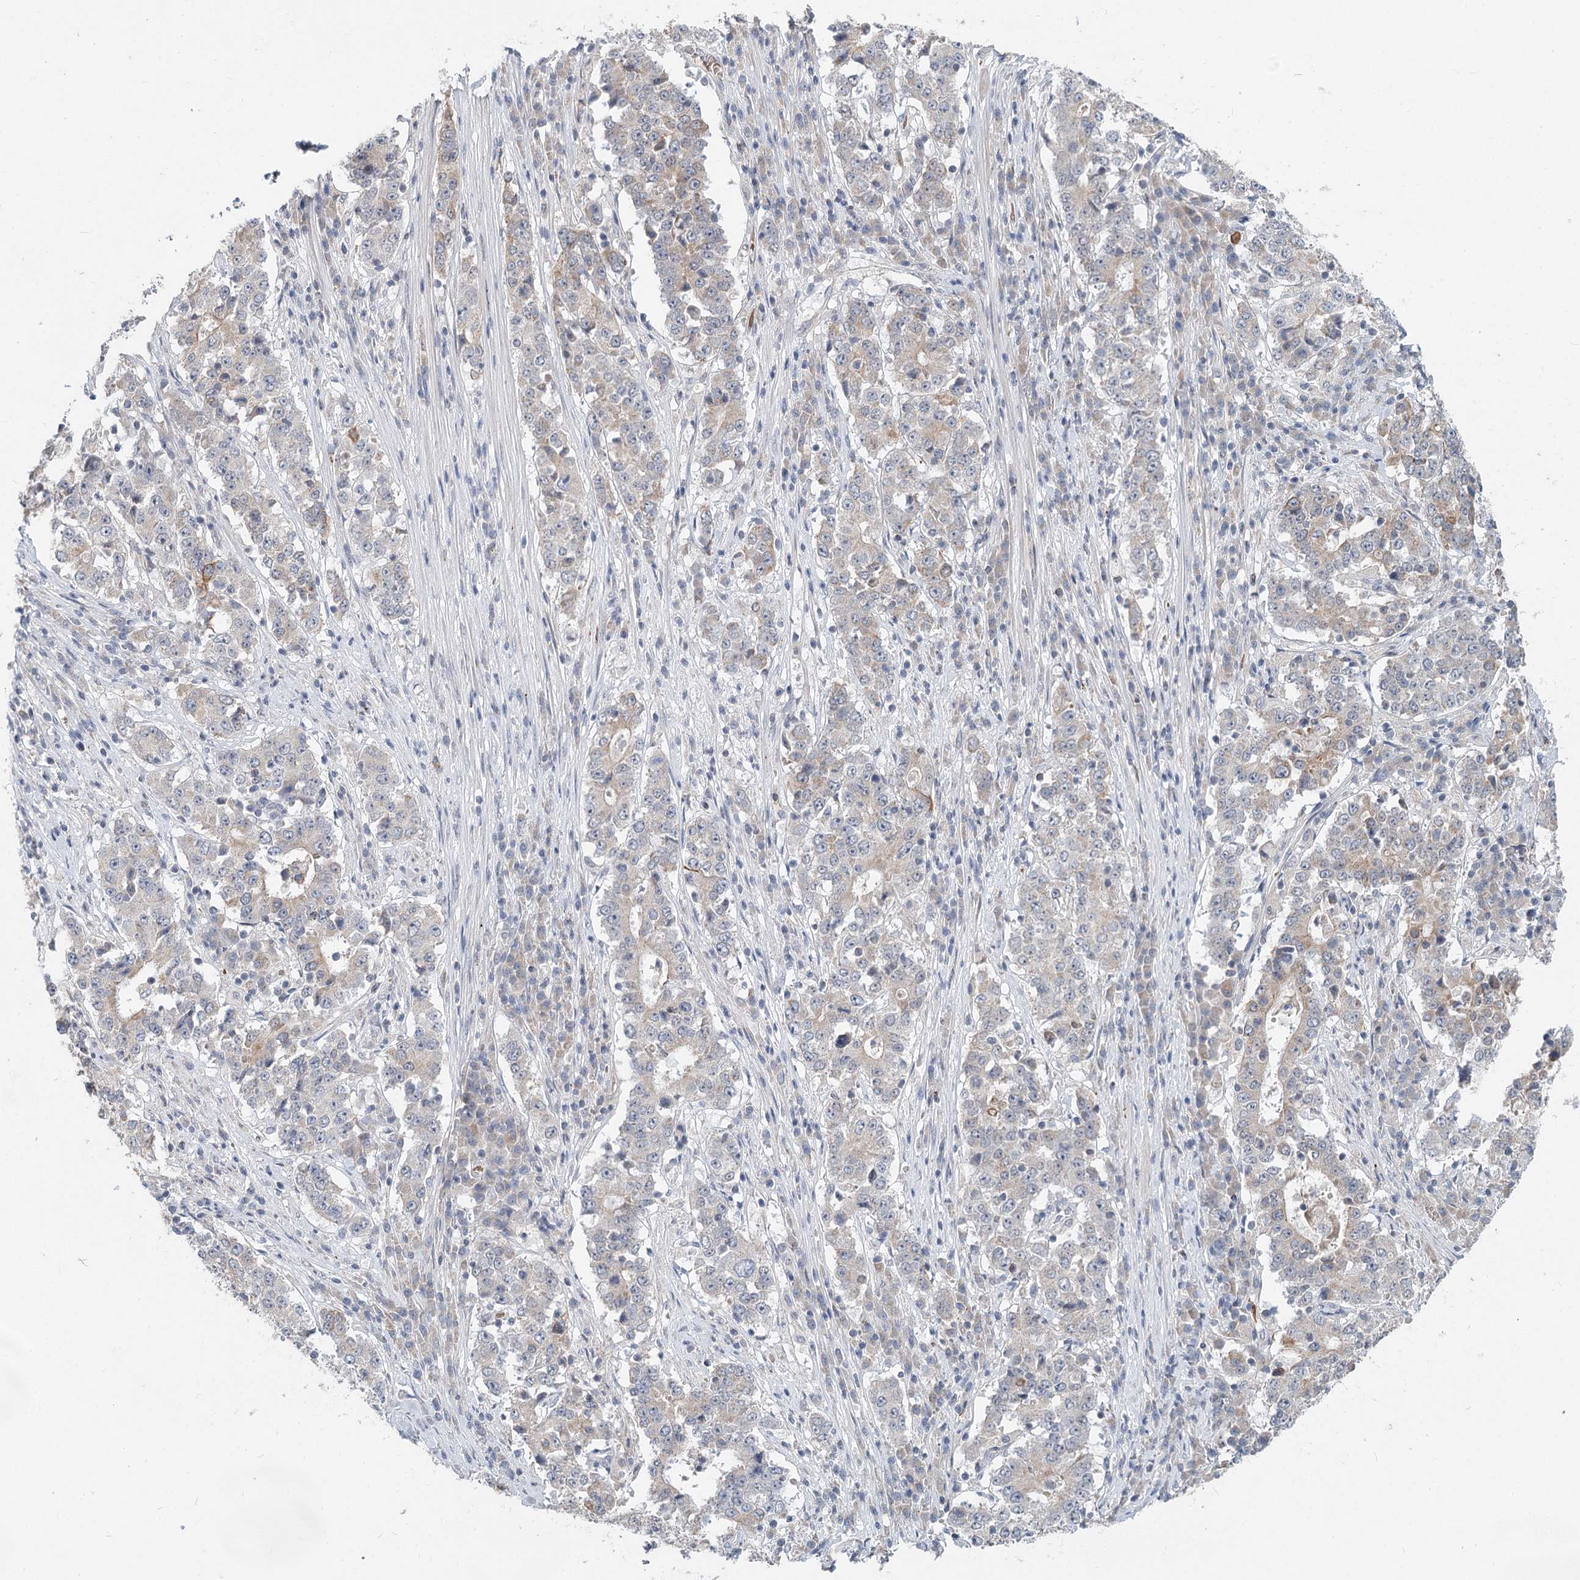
{"staining": {"intensity": "negative", "quantity": "none", "location": "none"}, "tissue": "stomach cancer", "cell_type": "Tumor cells", "image_type": "cancer", "snomed": [{"axis": "morphology", "description": "Adenocarcinoma, NOS"}, {"axis": "topography", "description": "Stomach"}], "caption": "DAB (3,3'-diaminobenzidine) immunohistochemical staining of human stomach cancer (adenocarcinoma) exhibits no significant staining in tumor cells.", "gene": "FBXO7", "patient": {"sex": "male", "age": 59}}